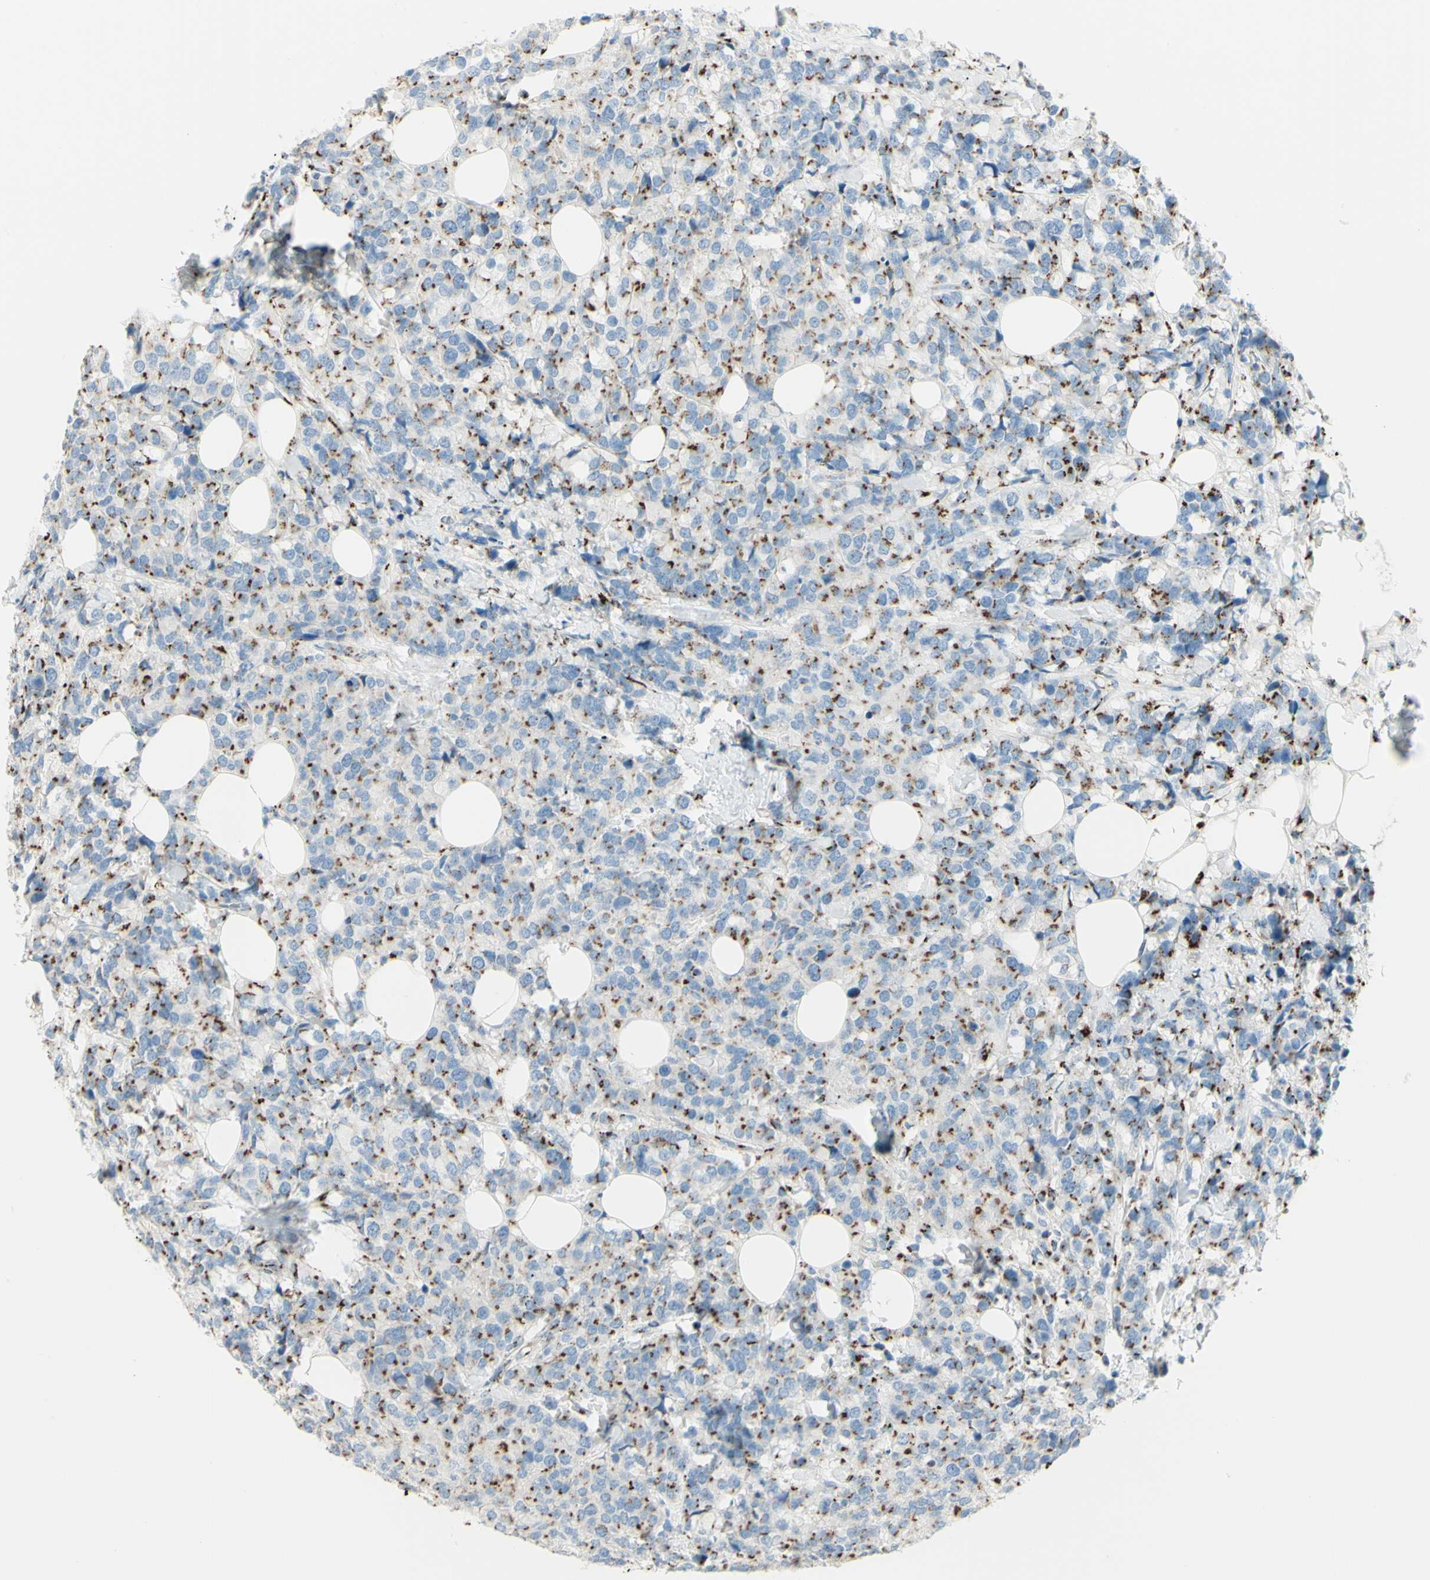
{"staining": {"intensity": "strong", "quantity": ">75%", "location": "cytoplasmic/membranous"}, "tissue": "breast cancer", "cell_type": "Tumor cells", "image_type": "cancer", "snomed": [{"axis": "morphology", "description": "Lobular carcinoma"}, {"axis": "topography", "description": "Breast"}], "caption": "Breast cancer stained for a protein (brown) reveals strong cytoplasmic/membranous positive expression in about >75% of tumor cells.", "gene": "B4GALT1", "patient": {"sex": "female", "age": 59}}